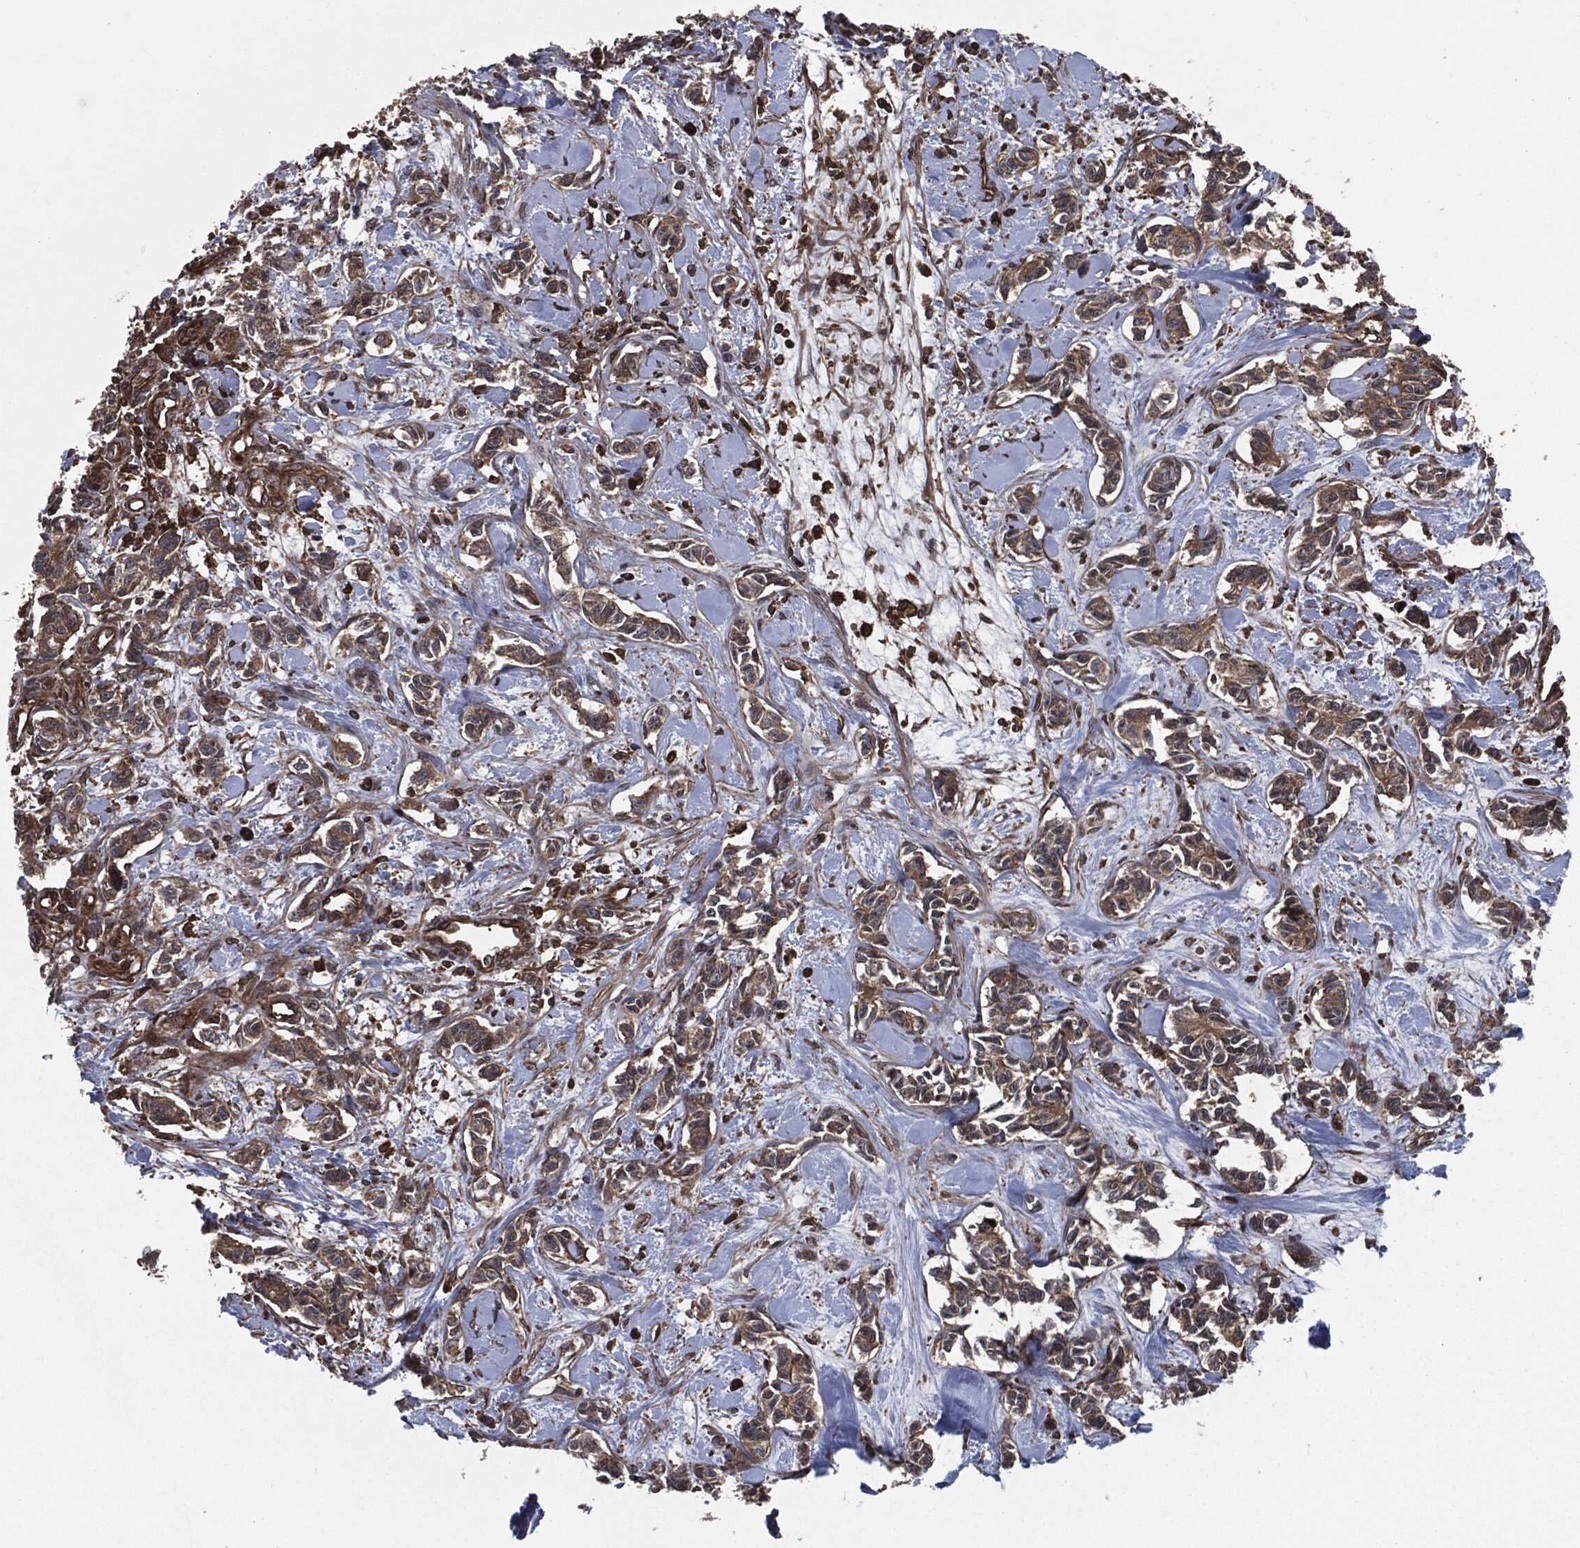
{"staining": {"intensity": "weak", "quantity": "25%-75%", "location": "cytoplasmic/membranous"}, "tissue": "carcinoid", "cell_type": "Tumor cells", "image_type": "cancer", "snomed": [{"axis": "morphology", "description": "Carcinoid, malignant, NOS"}, {"axis": "topography", "description": "Kidney"}], "caption": "Immunohistochemistry of human malignant carcinoid demonstrates low levels of weak cytoplasmic/membranous positivity in approximately 25%-75% of tumor cells.", "gene": "RAP1GDS1", "patient": {"sex": "female", "age": 41}}